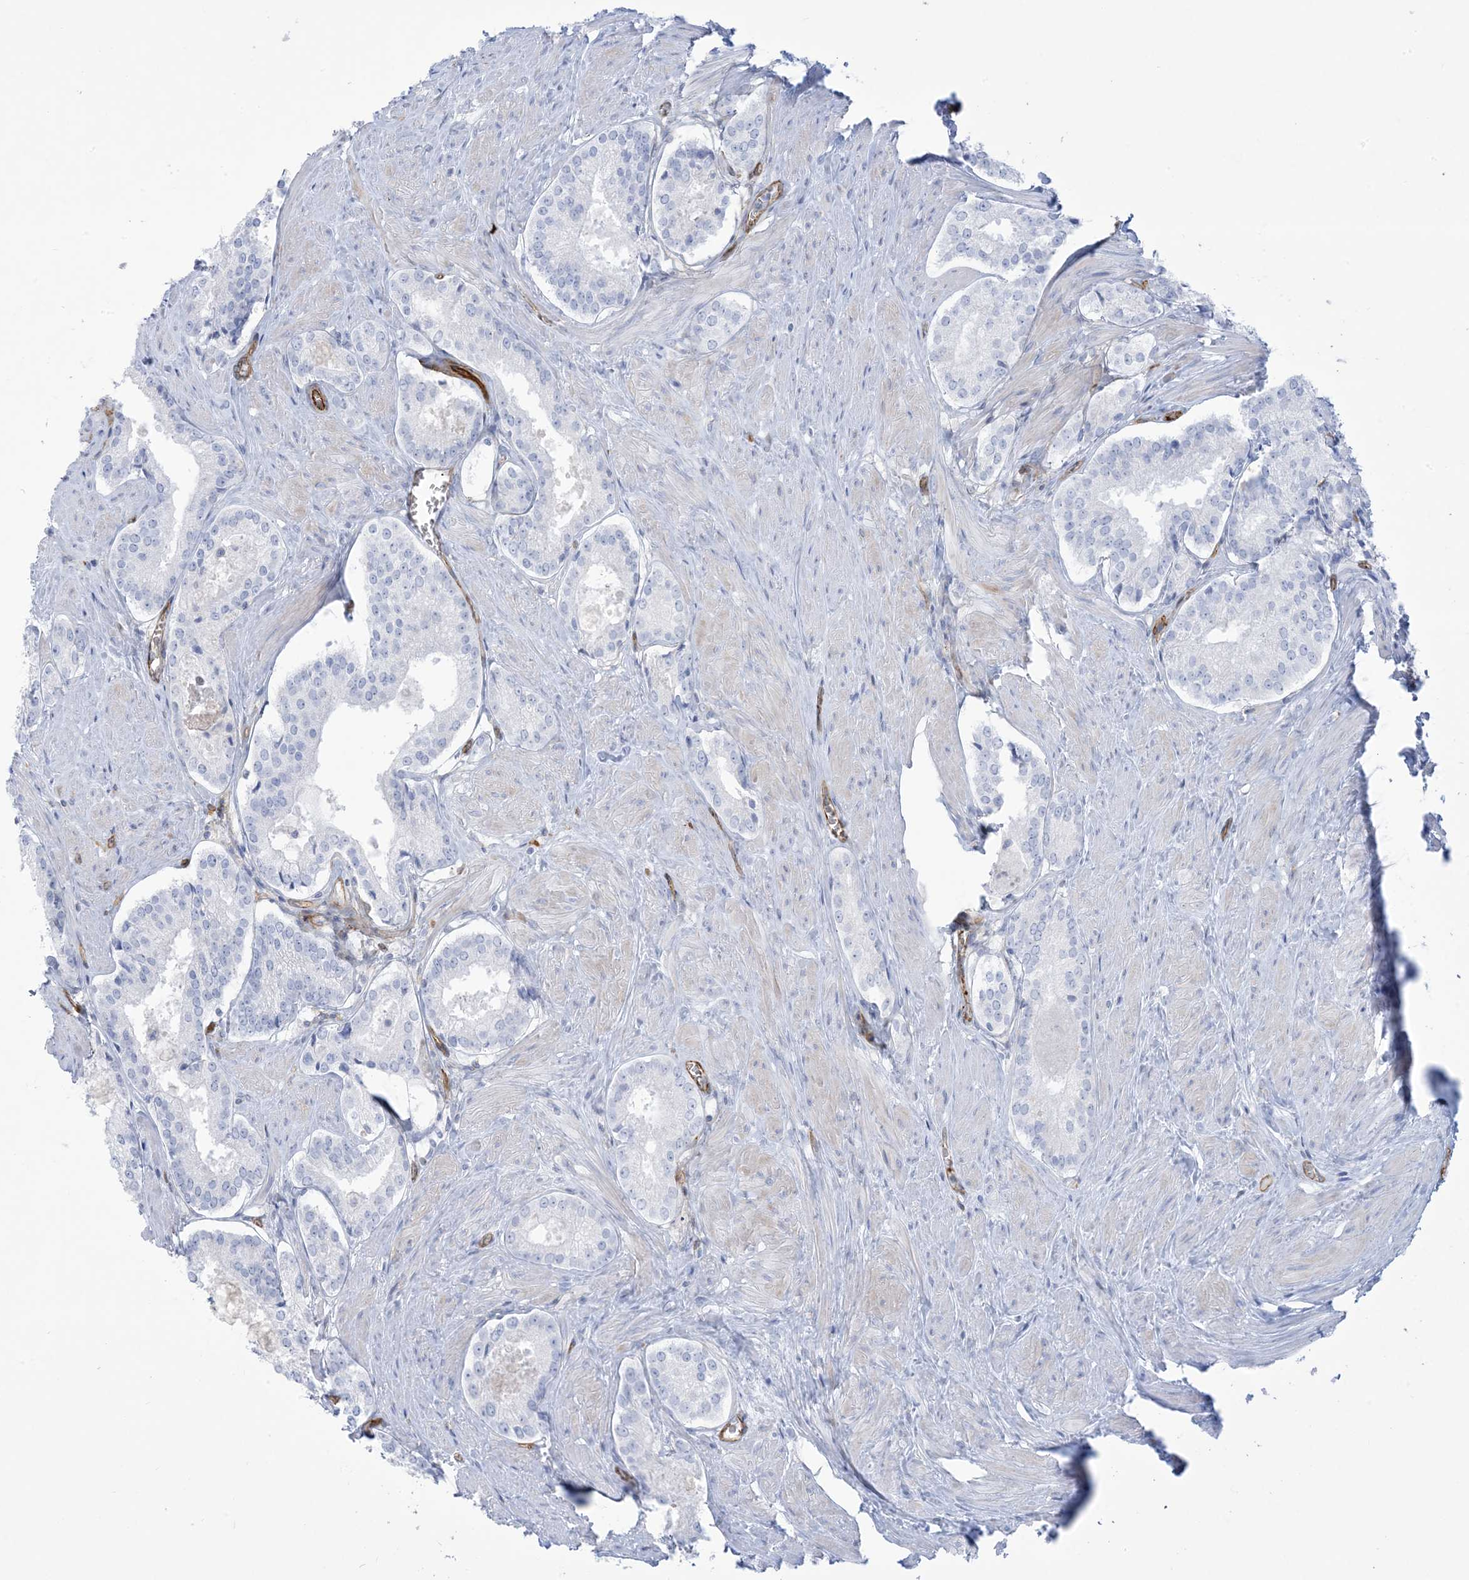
{"staining": {"intensity": "negative", "quantity": "none", "location": "none"}, "tissue": "prostate cancer", "cell_type": "Tumor cells", "image_type": "cancer", "snomed": [{"axis": "morphology", "description": "Adenocarcinoma, Low grade"}, {"axis": "topography", "description": "Prostate"}], "caption": "Tumor cells show no significant expression in prostate cancer (low-grade adenocarcinoma).", "gene": "B3GNT7", "patient": {"sex": "male", "age": 54}}